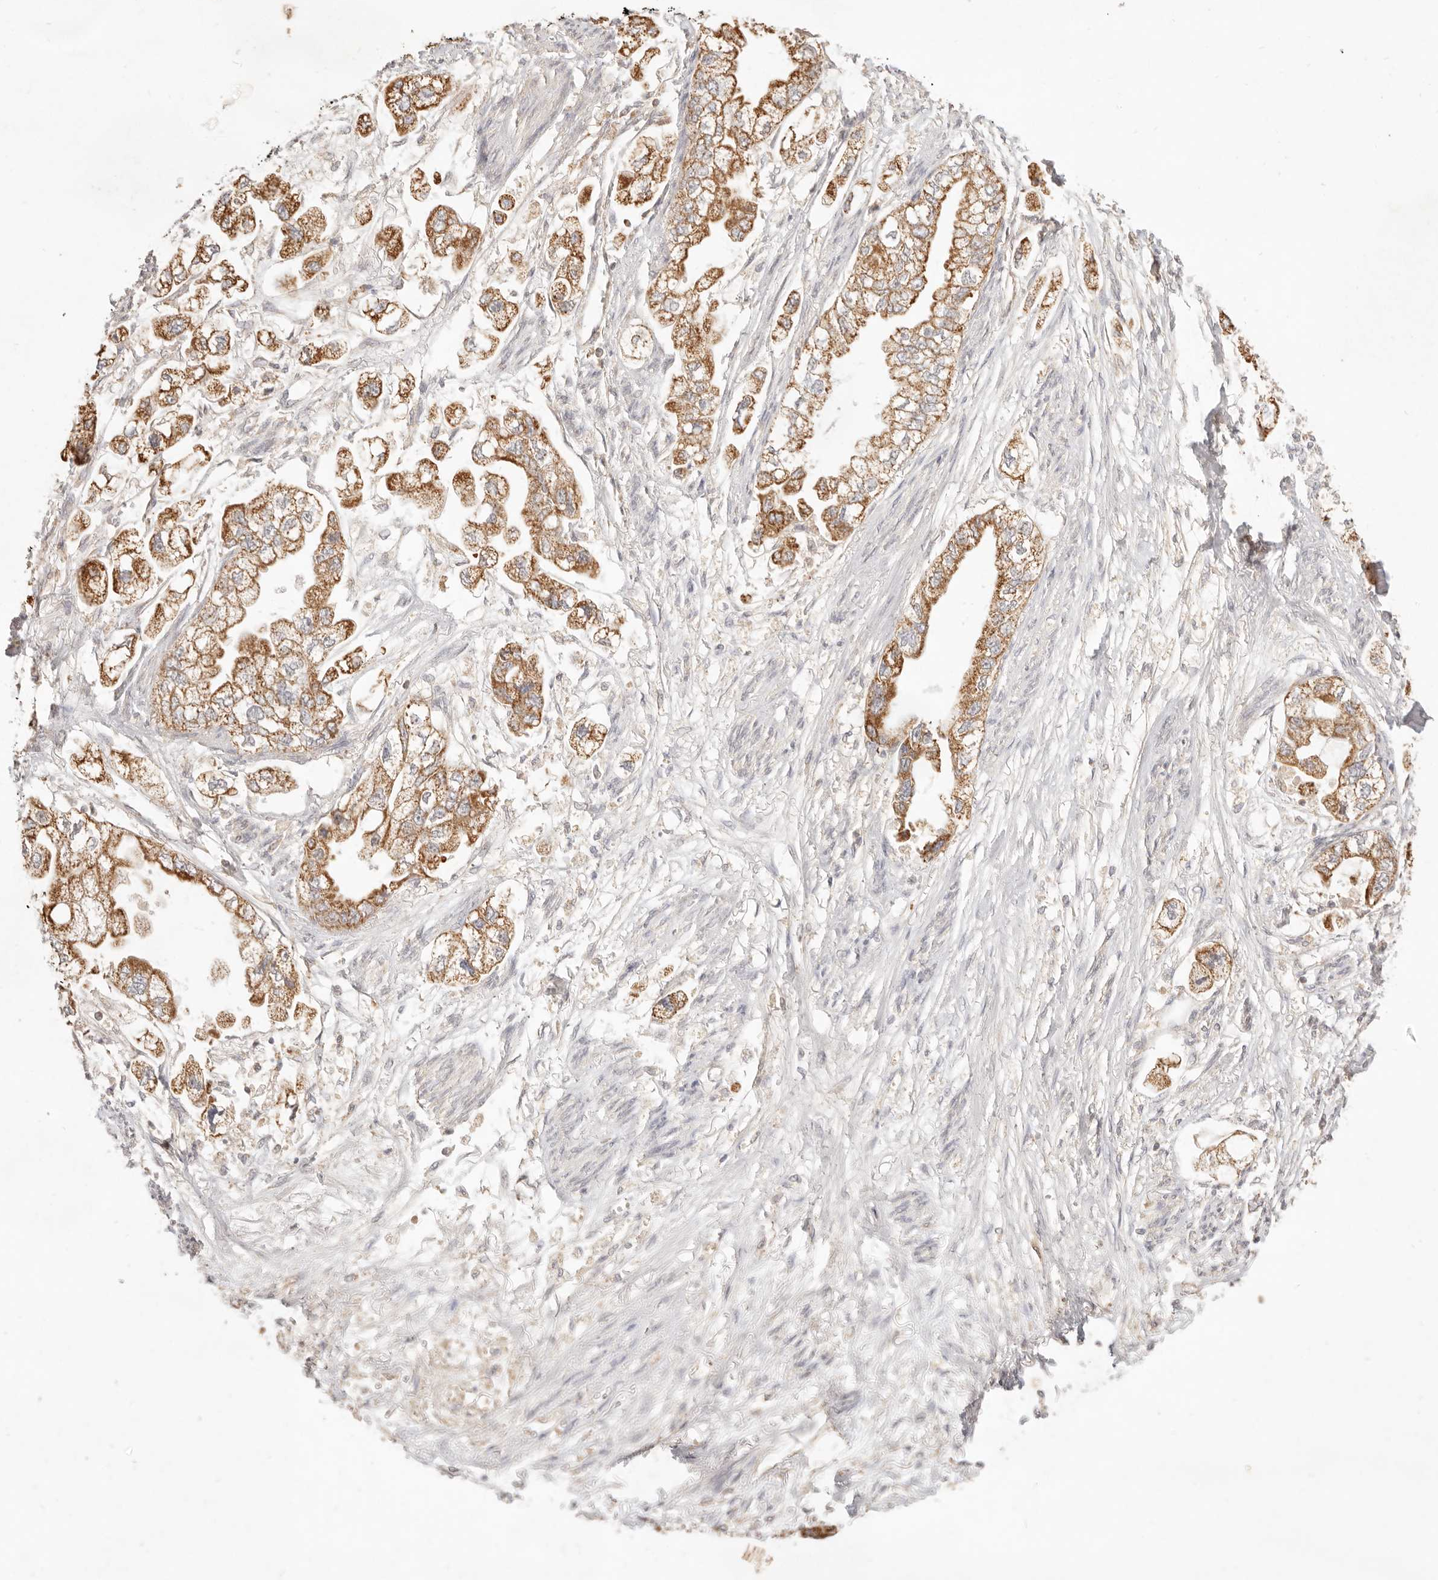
{"staining": {"intensity": "moderate", "quantity": ">75%", "location": "cytoplasmic/membranous"}, "tissue": "stomach cancer", "cell_type": "Tumor cells", "image_type": "cancer", "snomed": [{"axis": "morphology", "description": "Adenocarcinoma, NOS"}, {"axis": "topography", "description": "Stomach"}], "caption": "Tumor cells display medium levels of moderate cytoplasmic/membranous positivity in approximately >75% of cells in human stomach adenocarcinoma. The staining is performed using DAB (3,3'-diaminobenzidine) brown chromogen to label protein expression. The nuclei are counter-stained blue using hematoxylin.", "gene": "CPLANE2", "patient": {"sex": "male", "age": 62}}